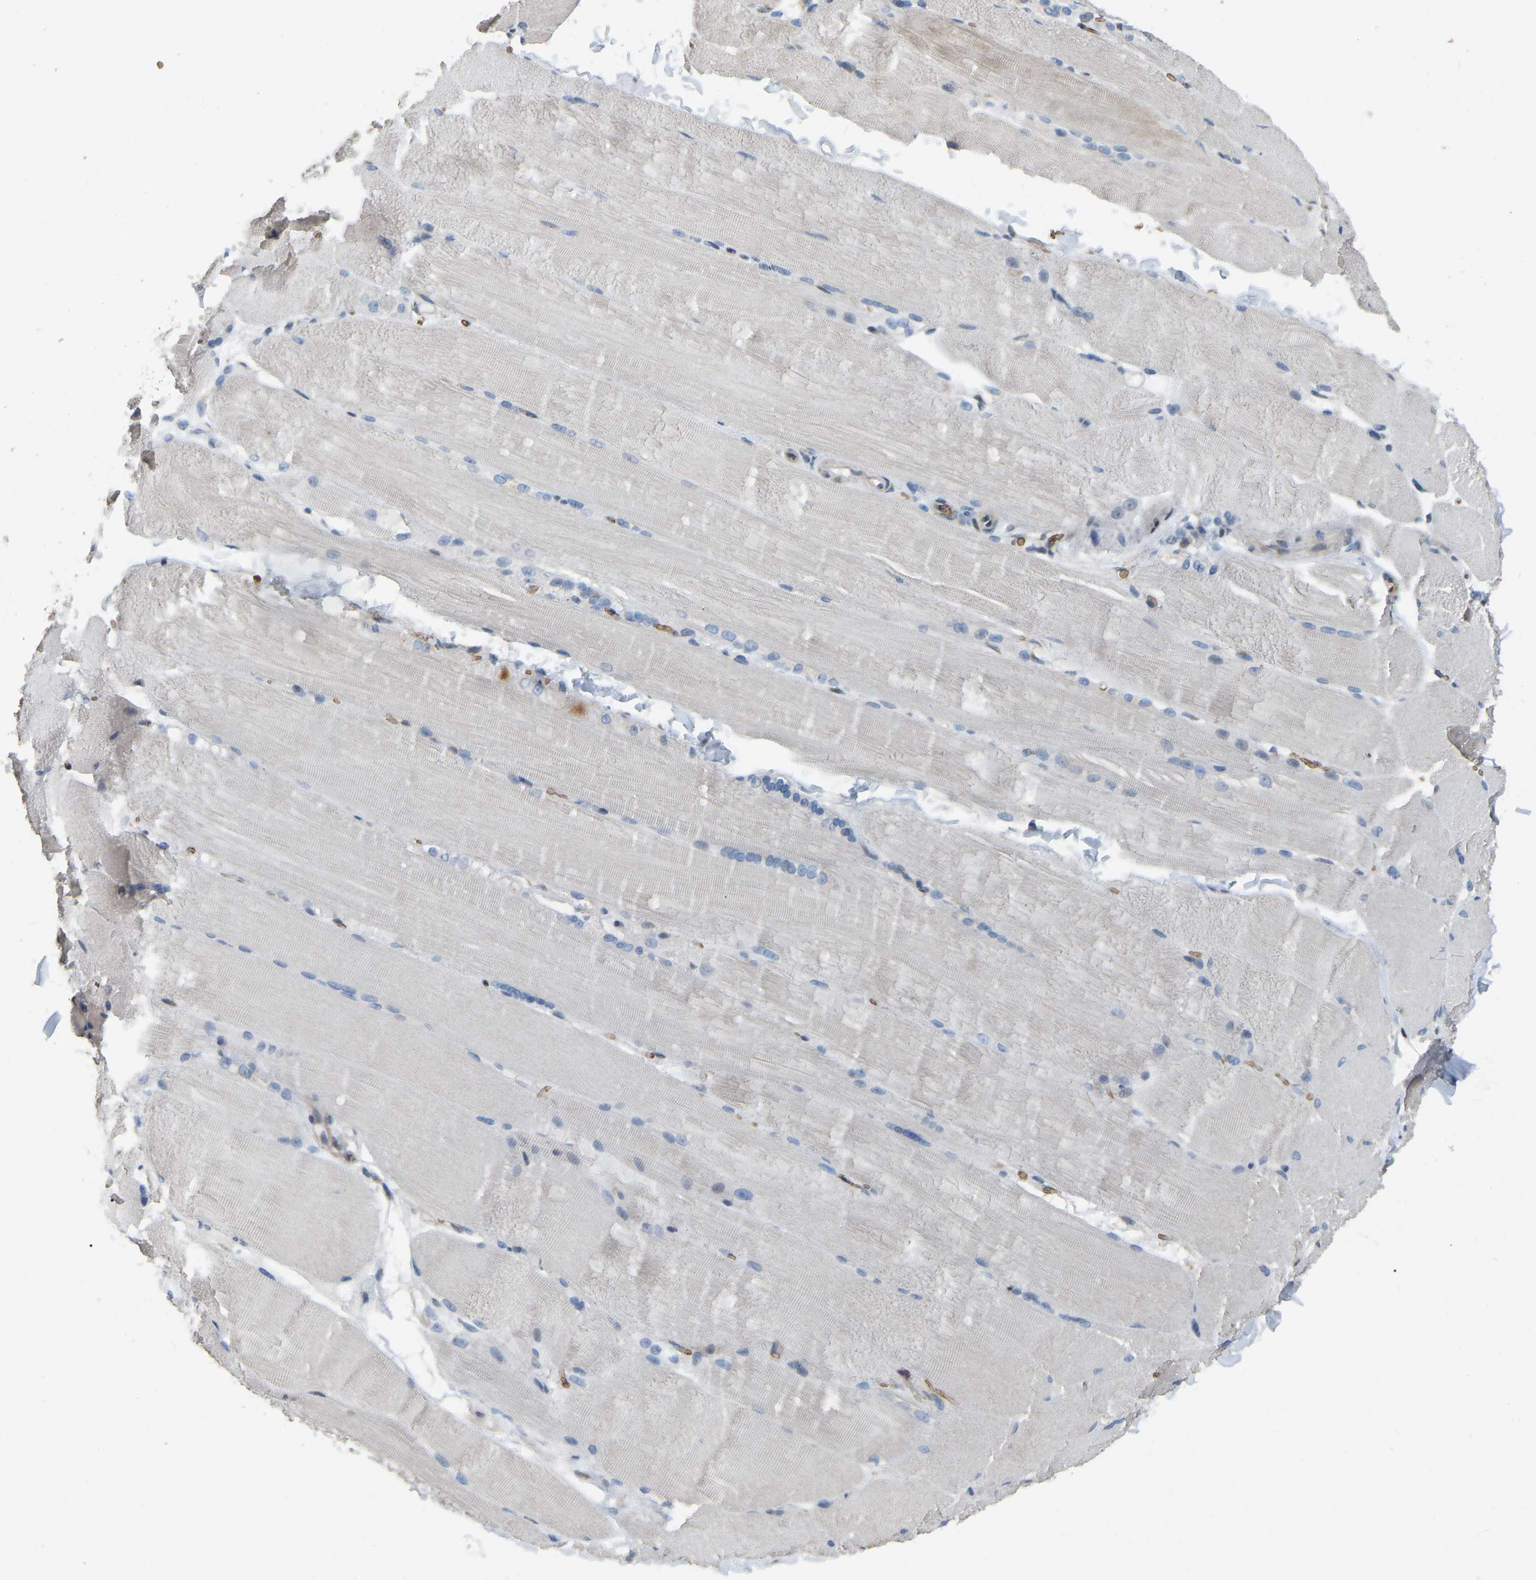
{"staining": {"intensity": "weak", "quantity": "<25%", "location": "cytoplasmic/membranous"}, "tissue": "skeletal muscle", "cell_type": "Myocytes", "image_type": "normal", "snomed": [{"axis": "morphology", "description": "Normal tissue, NOS"}, {"axis": "topography", "description": "Skin"}, {"axis": "topography", "description": "Skeletal muscle"}], "caption": "Human skeletal muscle stained for a protein using immunohistochemistry exhibits no staining in myocytes.", "gene": "CFAP298", "patient": {"sex": "male", "age": 83}}